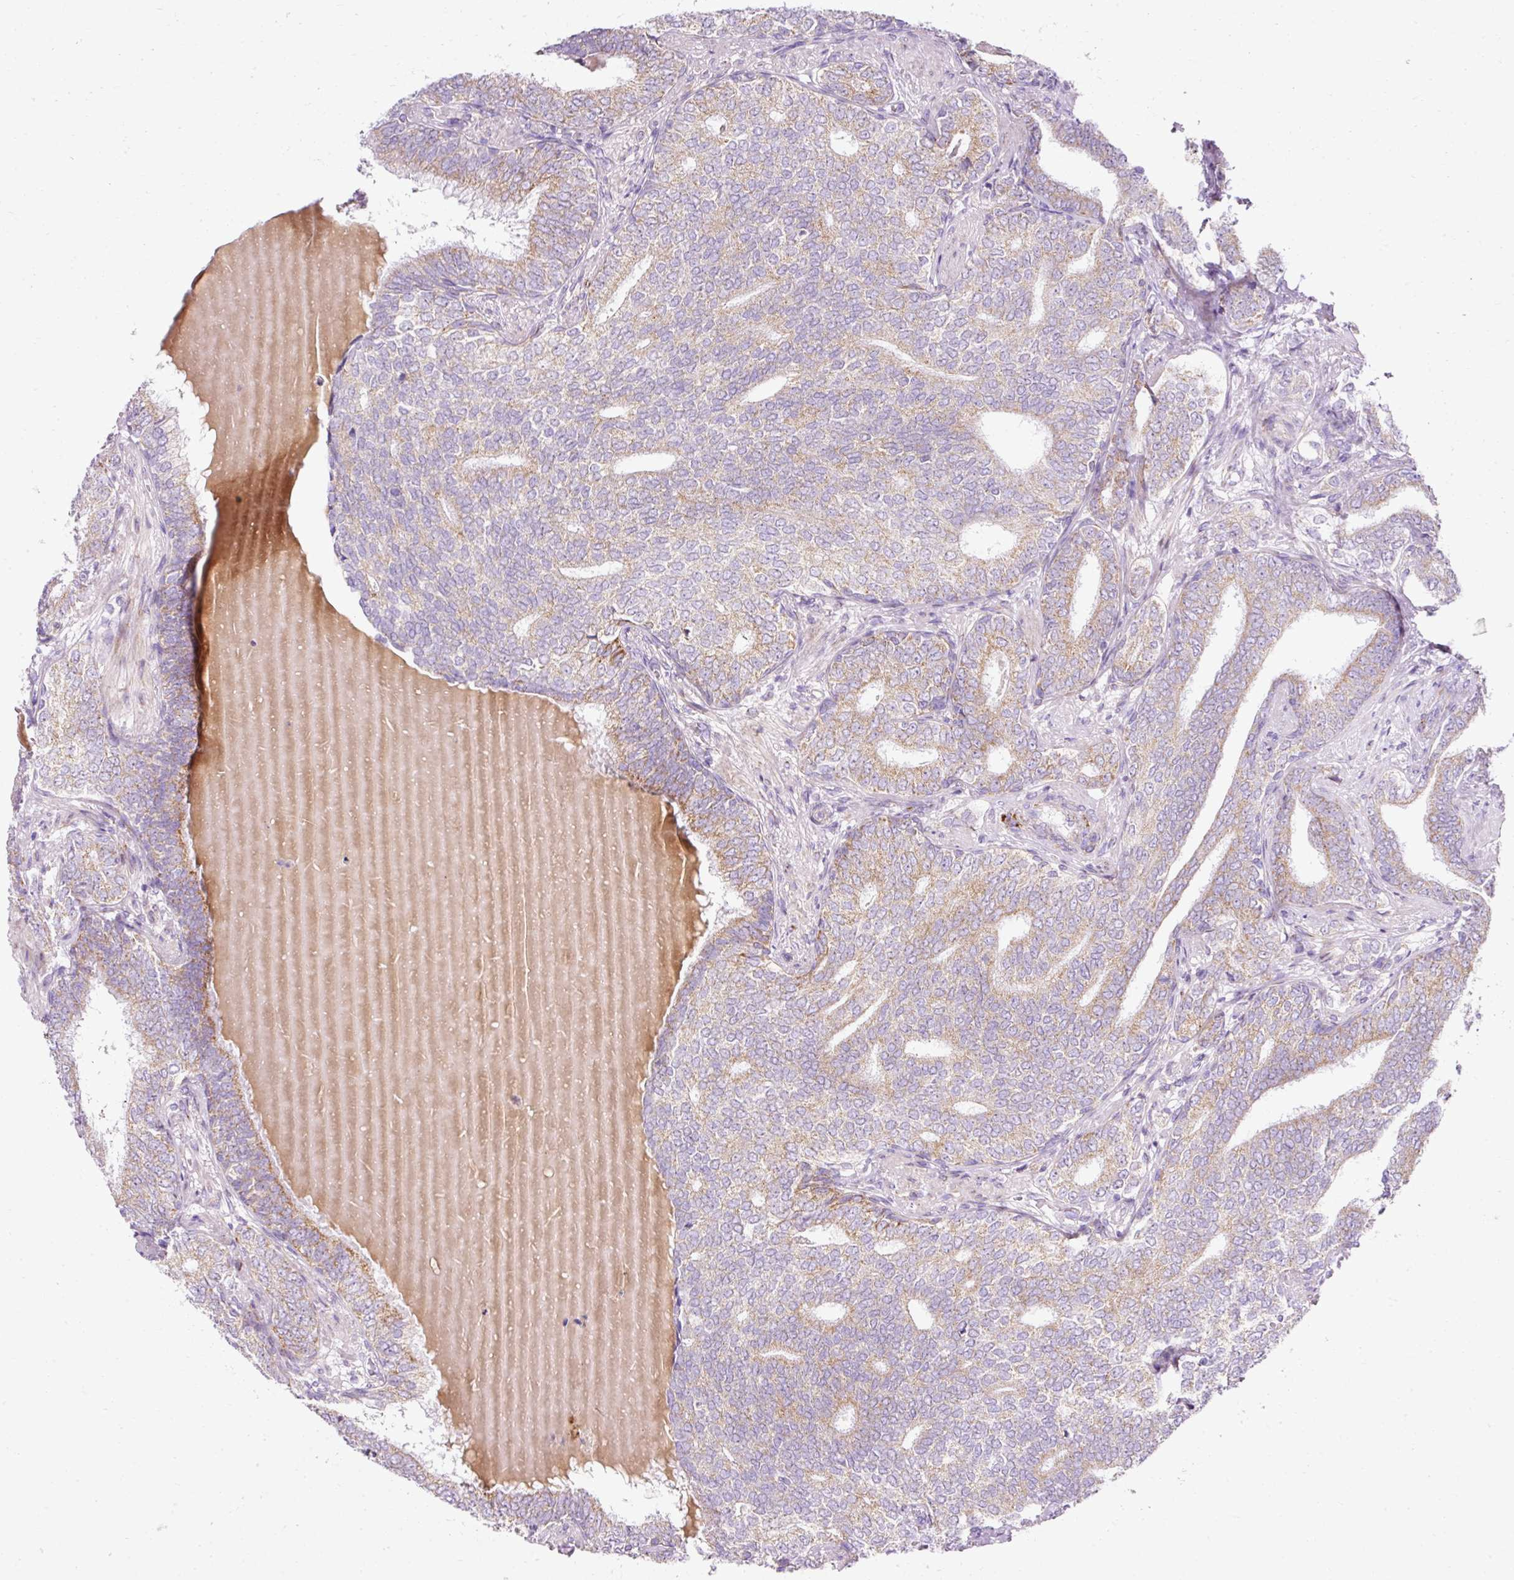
{"staining": {"intensity": "weak", "quantity": ">75%", "location": "cytoplasmic/membranous"}, "tissue": "prostate cancer", "cell_type": "Tumor cells", "image_type": "cancer", "snomed": [{"axis": "morphology", "description": "Adenocarcinoma, High grade"}, {"axis": "topography", "description": "Prostate"}], "caption": "IHC staining of prostate cancer, which shows low levels of weak cytoplasmic/membranous positivity in approximately >75% of tumor cells indicating weak cytoplasmic/membranous protein positivity. The staining was performed using DAB (brown) for protein detection and nuclei were counterstained in hematoxylin (blue).", "gene": "PLPP2", "patient": {"sex": "male", "age": 72}}